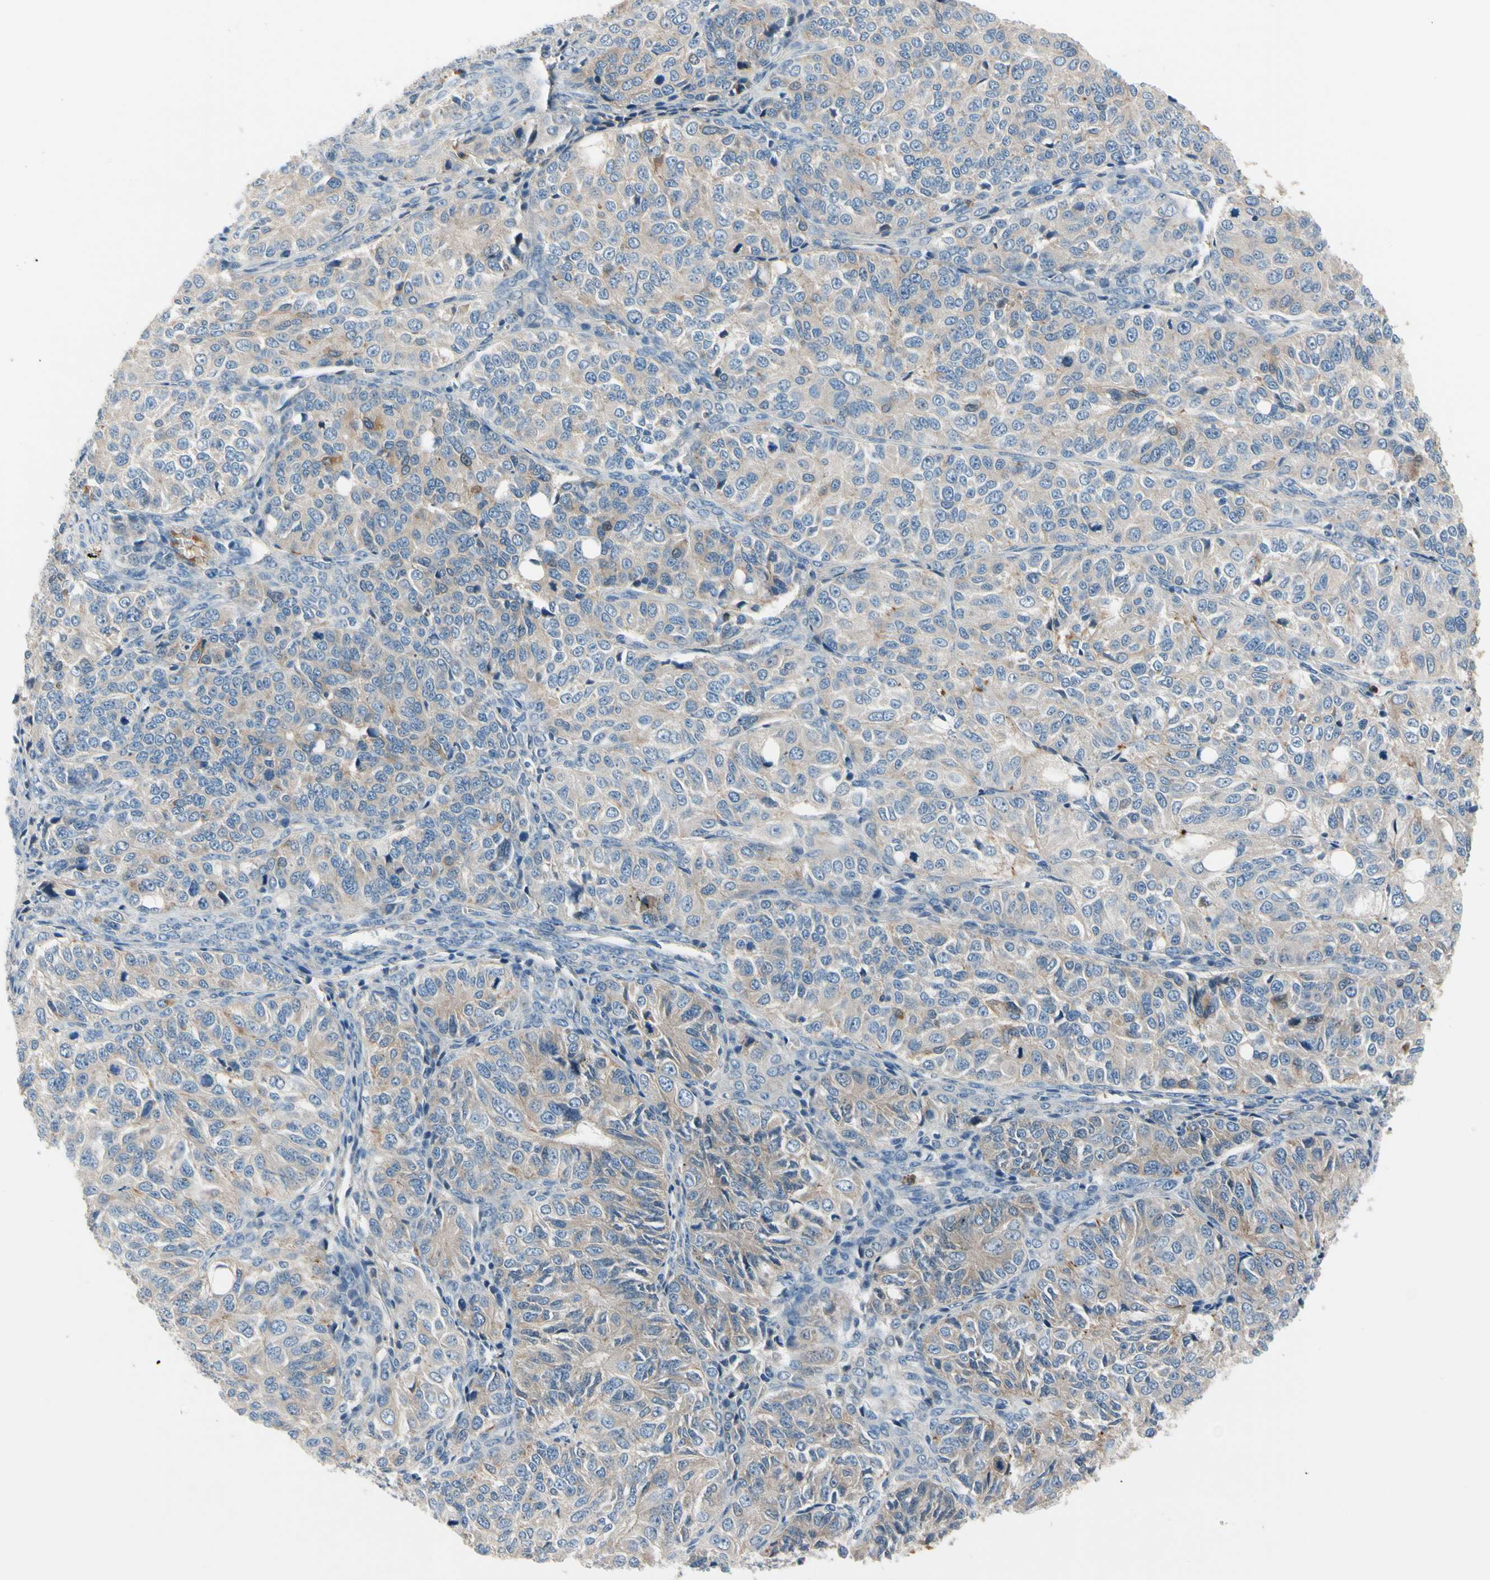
{"staining": {"intensity": "weak", "quantity": "25%-75%", "location": "cytoplasmic/membranous"}, "tissue": "ovarian cancer", "cell_type": "Tumor cells", "image_type": "cancer", "snomed": [{"axis": "morphology", "description": "Carcinoma, endometroid"}, {"axis": "topography", "description": "Ovary"}], "caption": "There is low levels of weak cytoplasmic/membranous staining in tumor cells of endometroid carcinoma (ovarian), as demonstrated by immunohistochemical staining (brown color).", "gene": "HJURP", "patient": {"sex": "female", "age": 51}}